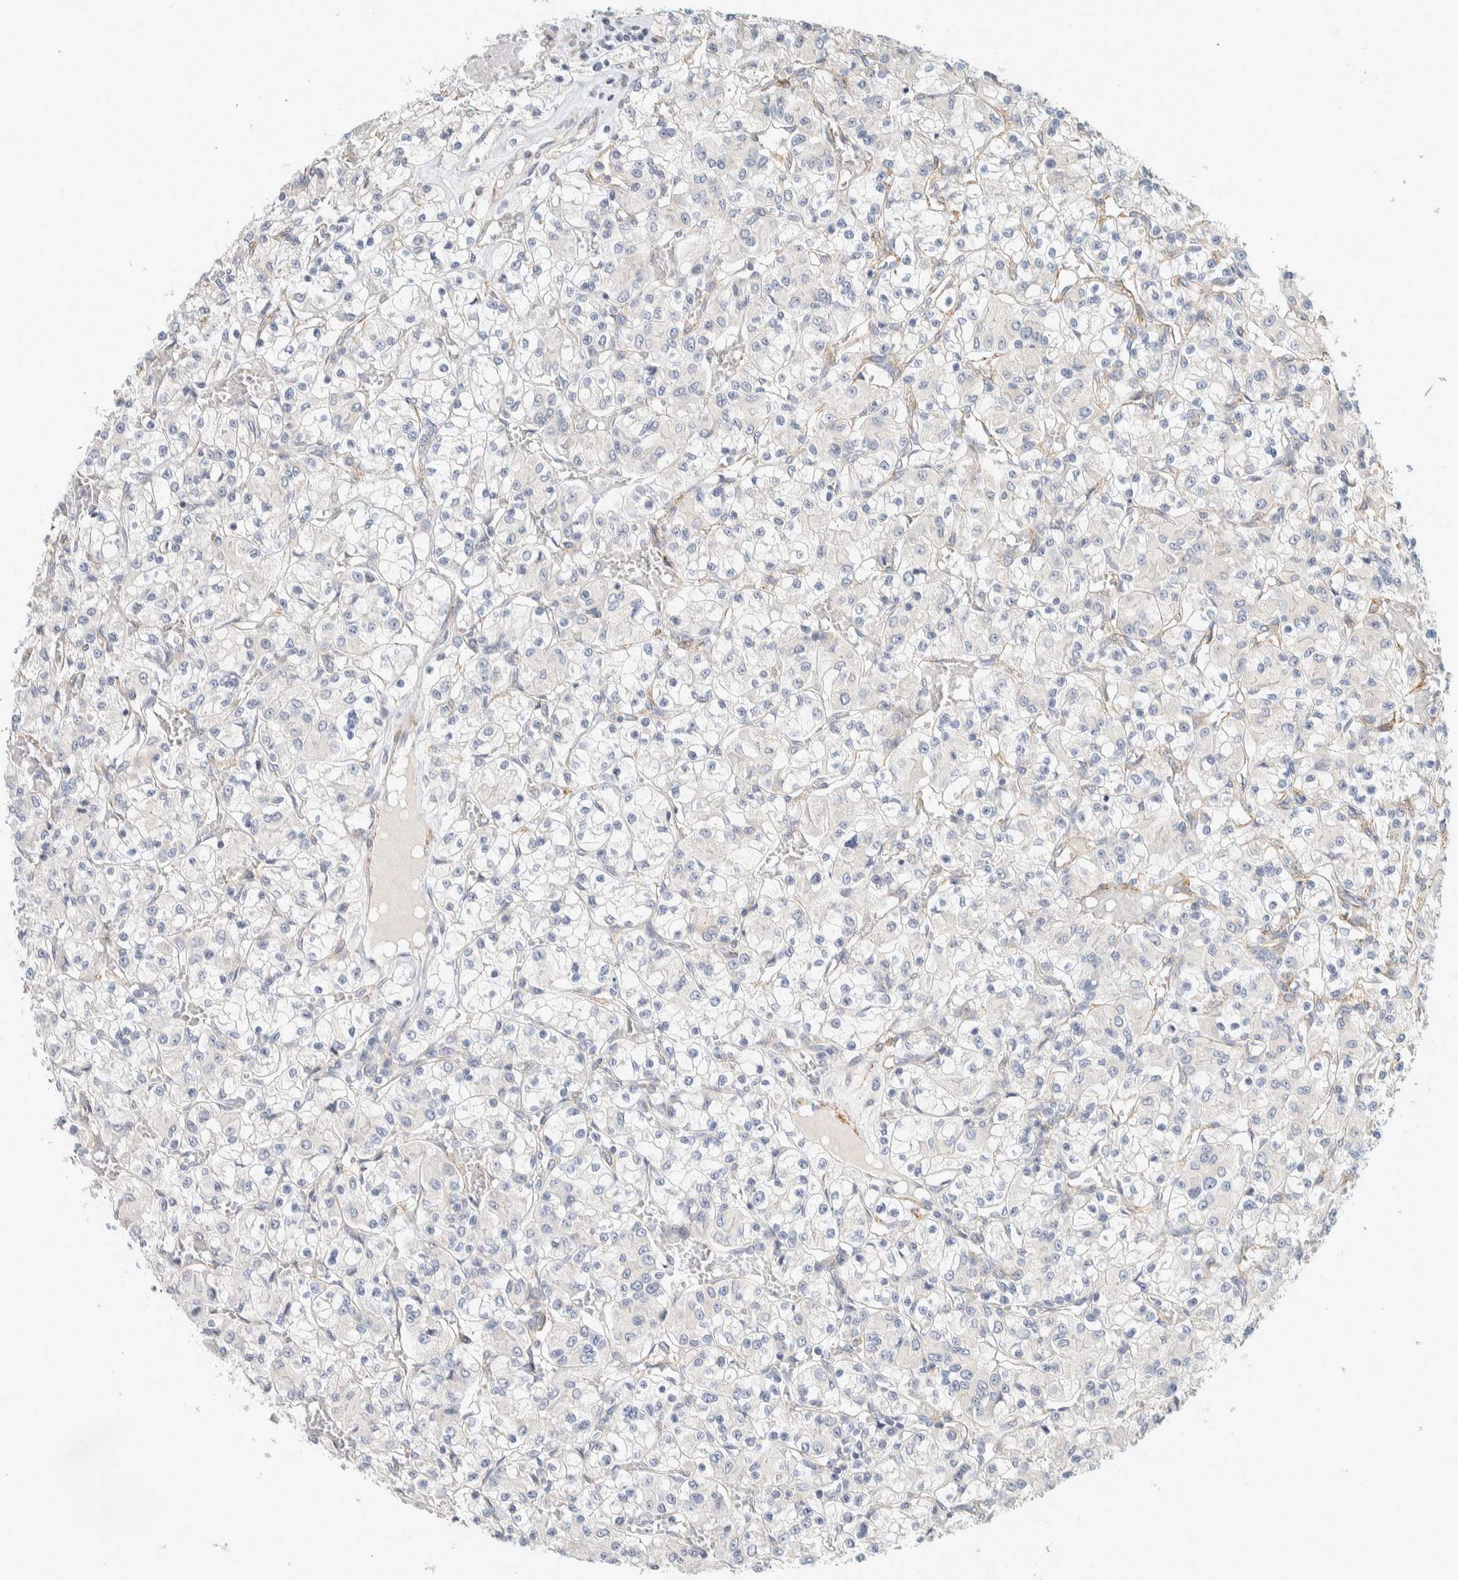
{"staining": {"intensity": "negative", "quantity": "none", "location": "none"}, "tissue": "renal cancer", "cell_type": "Tumor cells", "image_type": "cancer", "snomed": [{"axis": "morphology", "description": "Adenocarcinoma, NOS"}, {"axis": "topography", "description": "Kidney"}], "caption": "IHC photomicrograph of renal cancer stained for a protein (brown), which shows no expression in tumor cells.", "gene": "CDR2", "patient": {"sex": "female", "age": 59}}